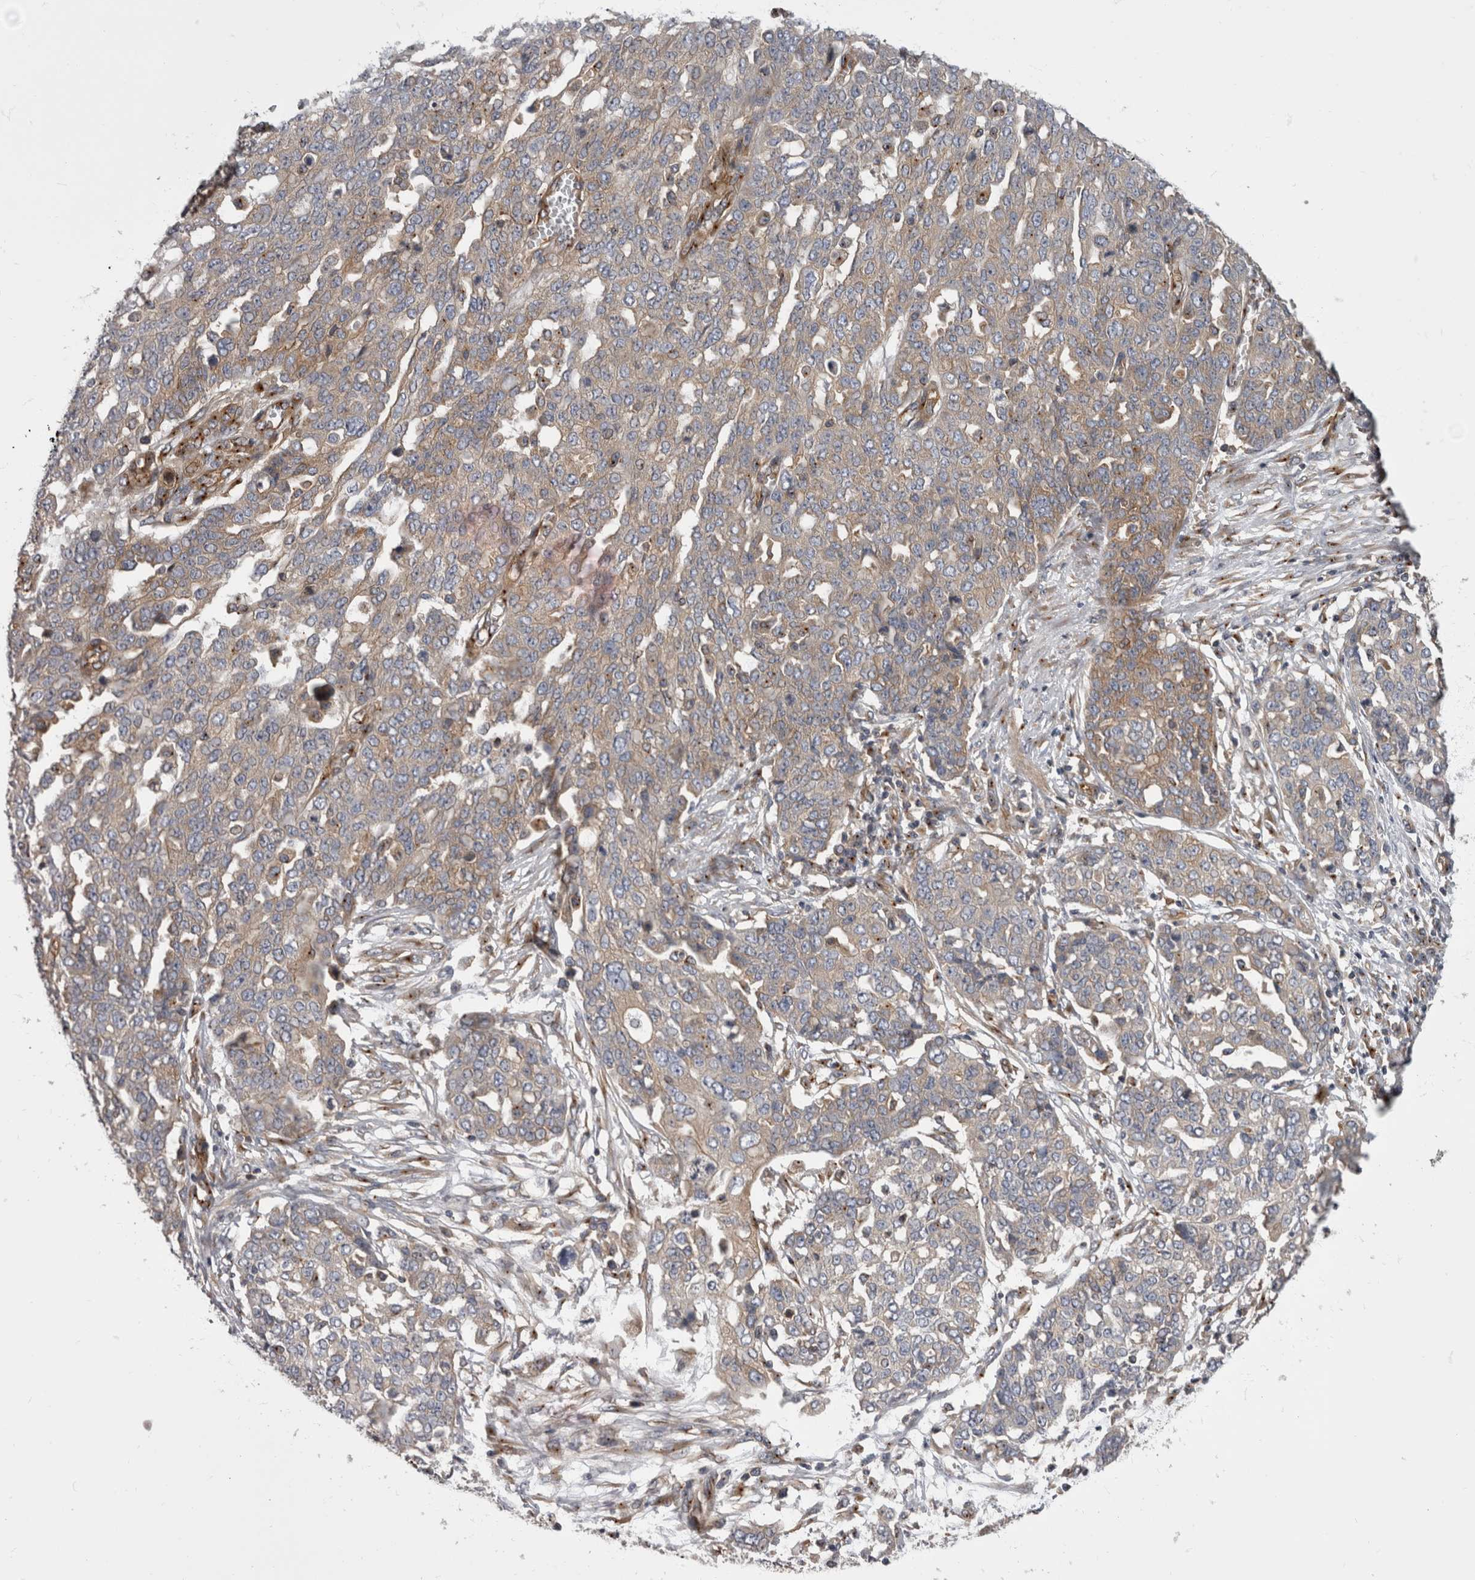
{"staining": {"intensity": "weak", "quantity": "<25%", "location": "cytoplasmic/membranous"}, "tissue": "ovarian cancer", "cell_type": "Tumor cells", "image_type": "cancer", "snomed": [{"axis": "morphology", "description": "Cystadenocarcinoma, serous, NOS"}, {"axis": "topography", "description": "Soft tissue"}, {"axis": "topography", "description": "Ovary"}], "caption": "DAB immunohistochemical staining of human ovarian cancer exhibits no significant staining in tumor cells. Nuclei are stained in blue.", "gene": "HOOK3", "patient": {"sex": "female", "age": 57}}